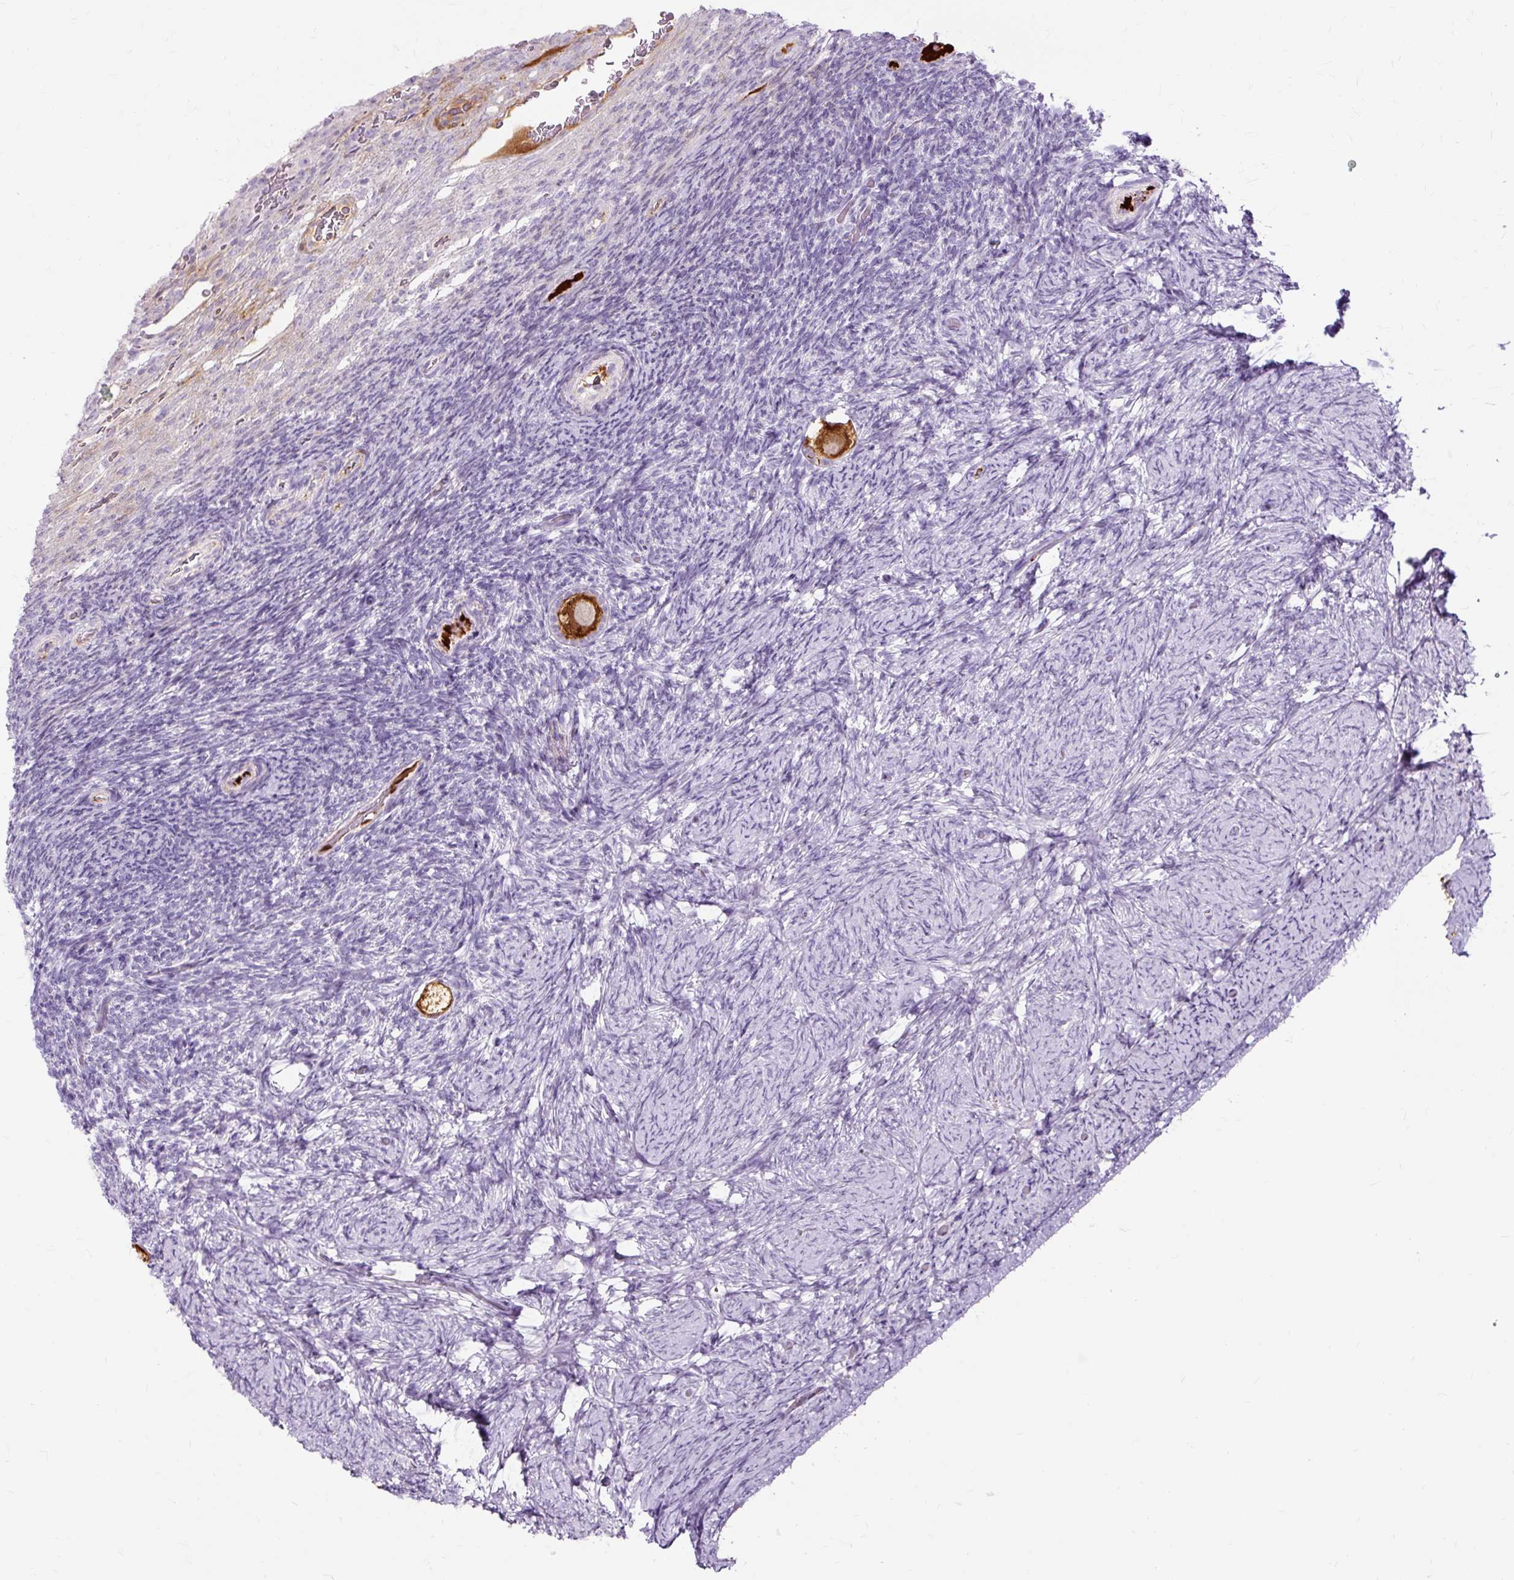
{"staining": {"intensity": "strong", "quantity": ">75%", "location": "cytoplasmic/membranous"}, "tissue": "ovary", "cell_type": "Follicle cells", "image_type": "normal", "snomed": [{"axis": "morphology", "description": "Normal tissue, NOS"}, {"axis": "topography", "description": "Ovary"}], "caption": "Strong cytoplasmic/membranous staining is seen in approximately >75% of follicle cells in normal ovary. The protein of interest is shown in brown color, while the nuclei are stained blue.", "gene": "DCTN4", "patient": {"sex": "female", "age": 34}}